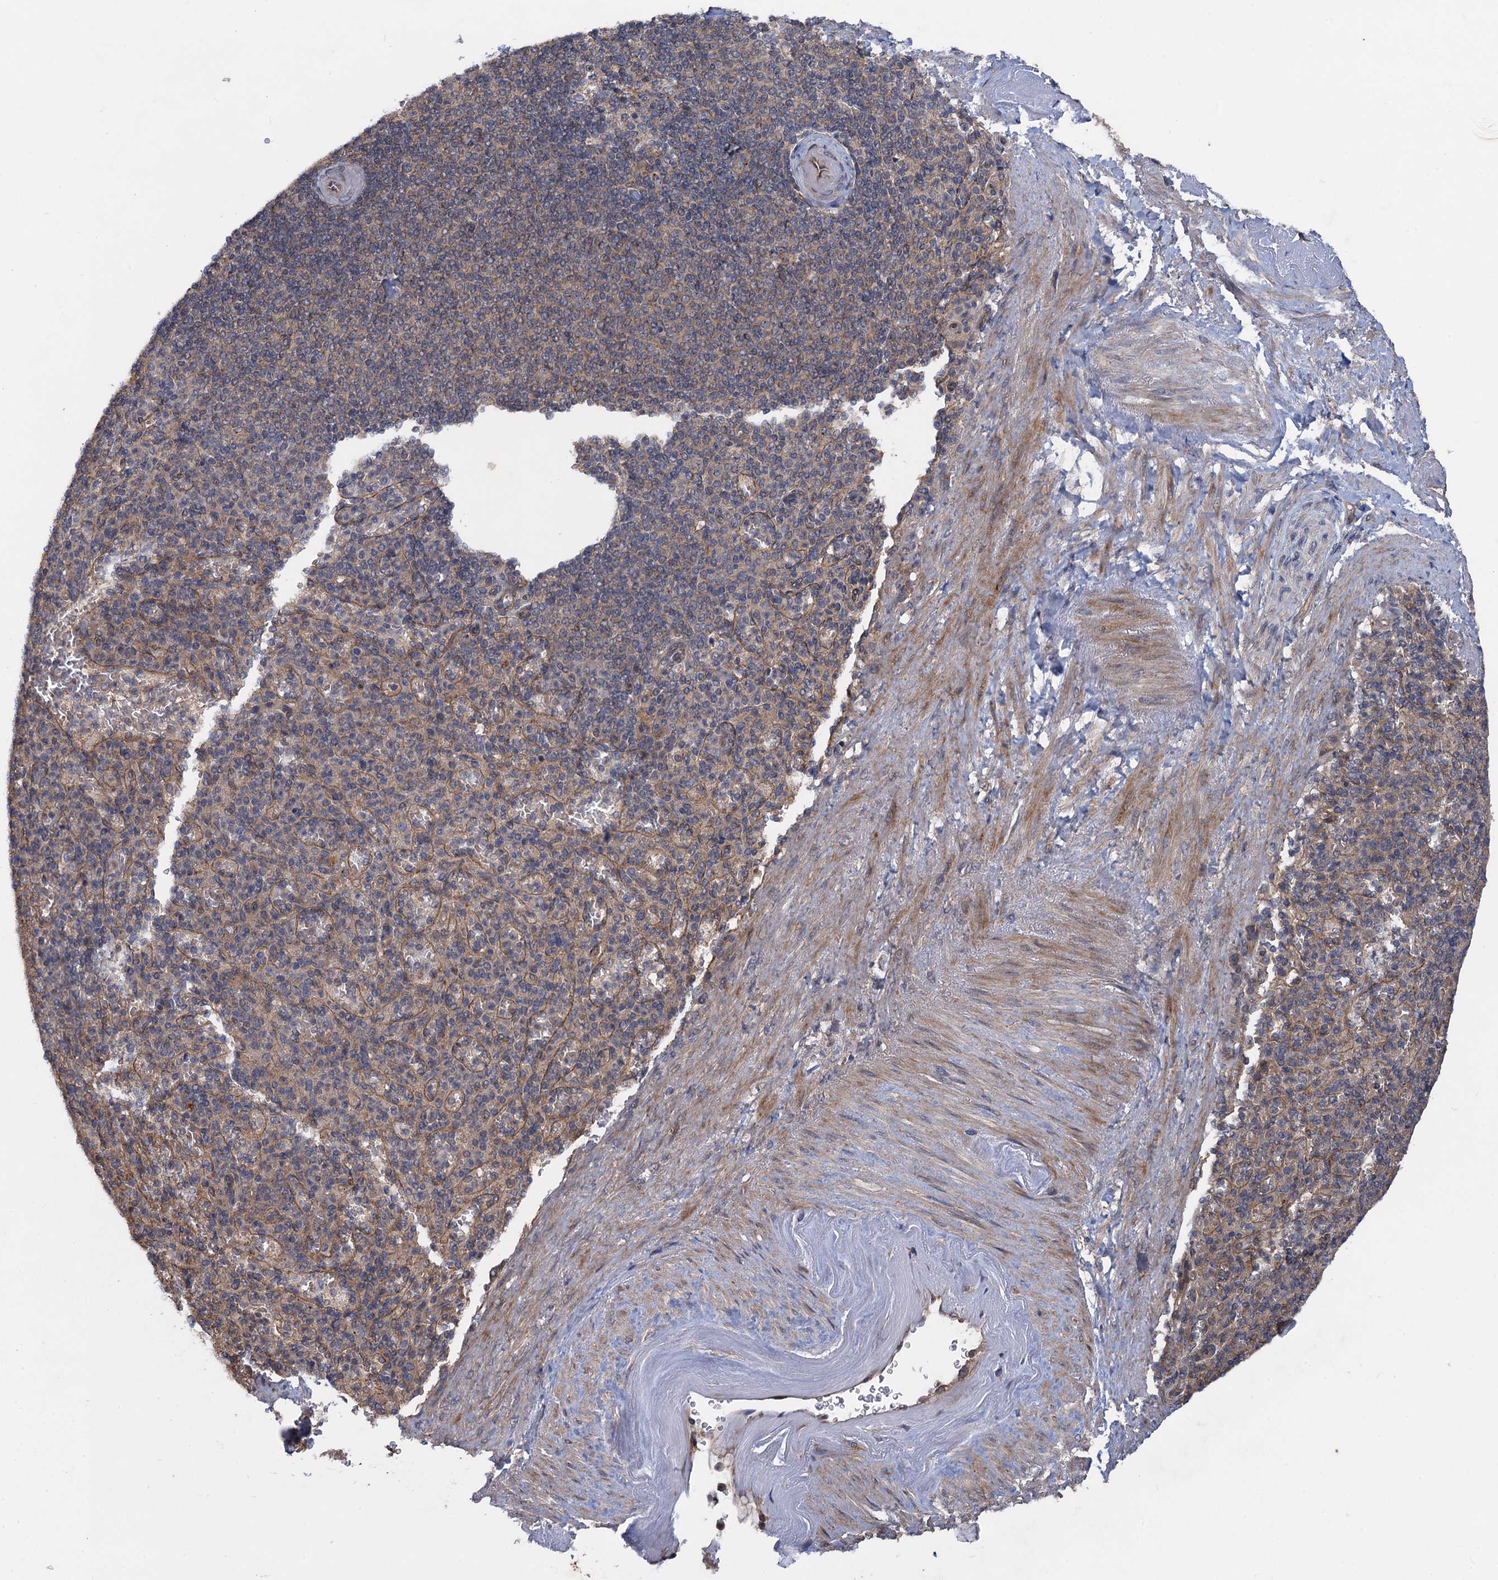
{"staining": {"intensity": "weak", "quantity": "<25%", "location": "cytoplasmic/membranous"}, "tissue": "spleen", "cell_type": "Cells in red pulp", "image_type": "normal", "snomed": [{"axis": "morphology", "description": "Normal tissue, NOS"}, {"axis": "topography", "description": "Spleen"}], "caption": "The photomicrograph displays no staining of cells in red pulp in unremarkable spleen.", "gene": "HAUS1", "patient": {"sex": "female", "age": 74}}